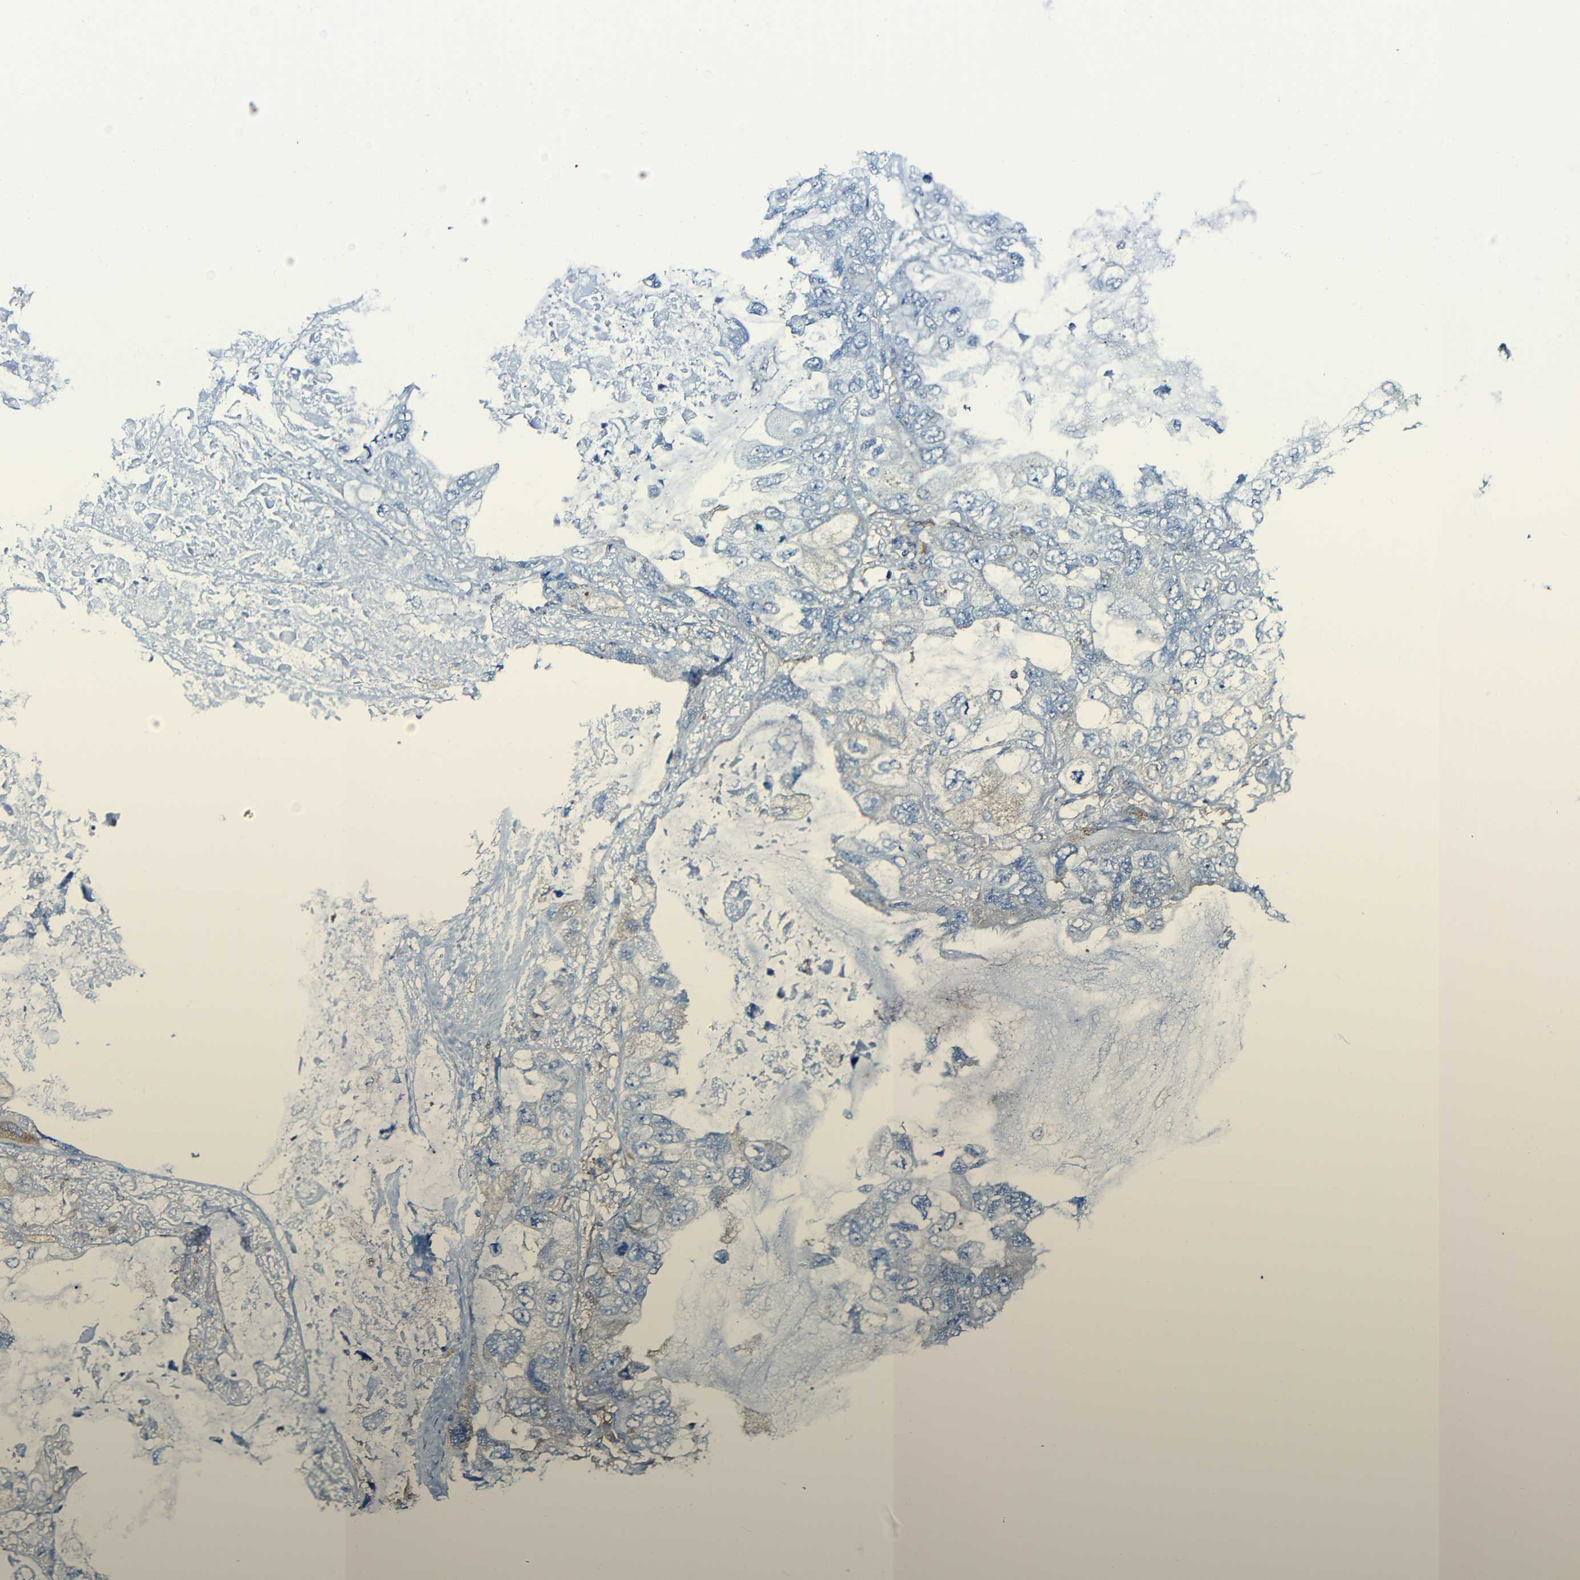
{"staining": {"intensity": "negative", "quantity": "none", "location": "none"}, "tissue": "lung cancer", "cell_type": "Tumor cells", "image_type": "cancer", "snomed": [{"axis": "morphology", "description": "Squamous cell carcinoma, NOS"}, {"axis": "topography", "description": "Lung"}], "caption": "Protein analysis of lung cancer exhibits no significant staining in tumor cells.", "gene": "MSN", "patient": {"sex": "female", "age": 73}}